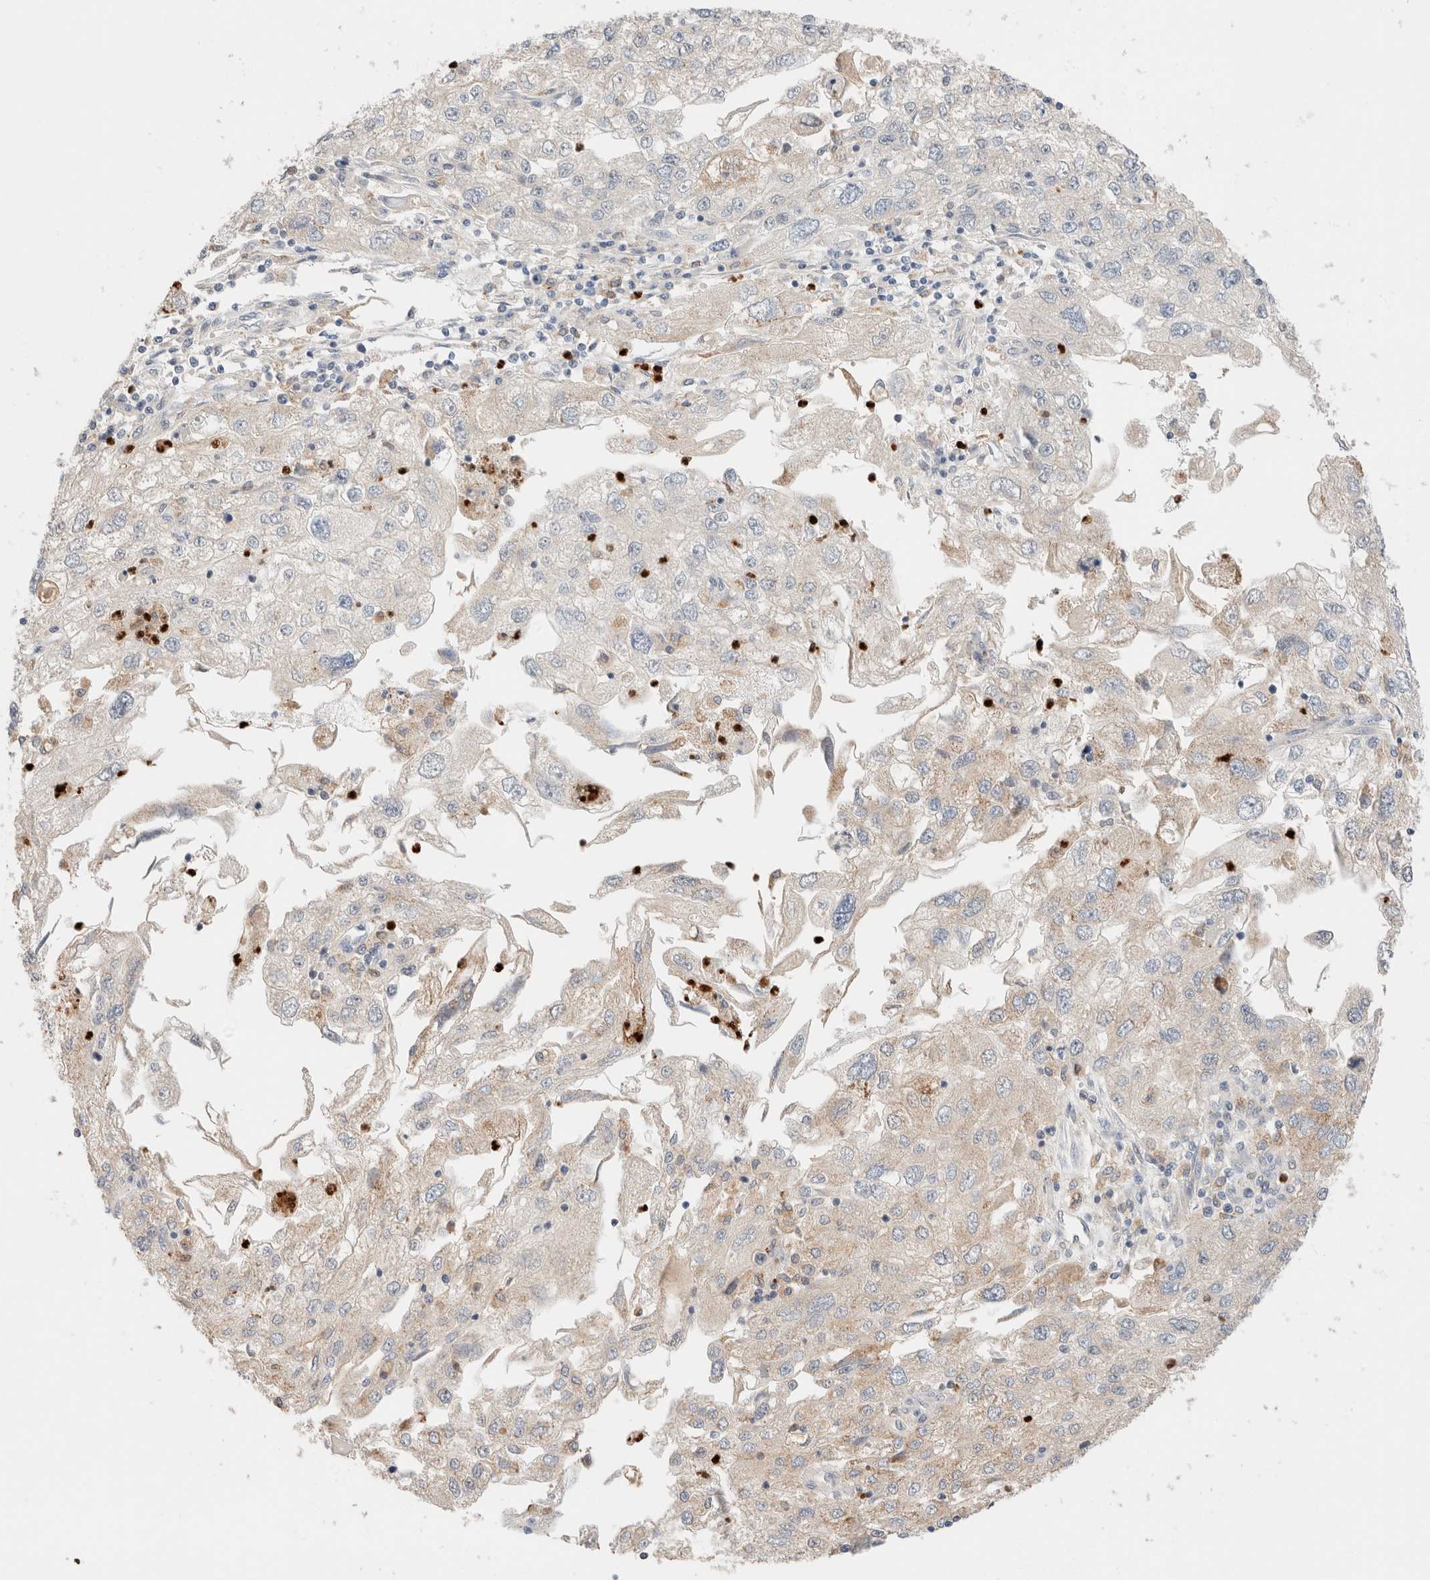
{"staining": {"intensity": "weak", "quantity": "<25%", "location": "cytoplasmic/membranous"}, "tissue": "endometrial cancer", "cell_type": "Tumor cells", "image_type": "cancer", "snomed": [{"axis": "morphology", "description": "Adenocarcinoma, NOS"}, {"axis": "topography", "description": "Endometrium"}], "caption": "IHC histopathology image of neoplastic tissue: human endometrial adenocarcinoma stained with DAB (3,3'-diaminobenzidine) reveals no significant protein expression in tumor cells.", "gene": "SGSM2", "patient": {"sex": "female", "age": 49}}